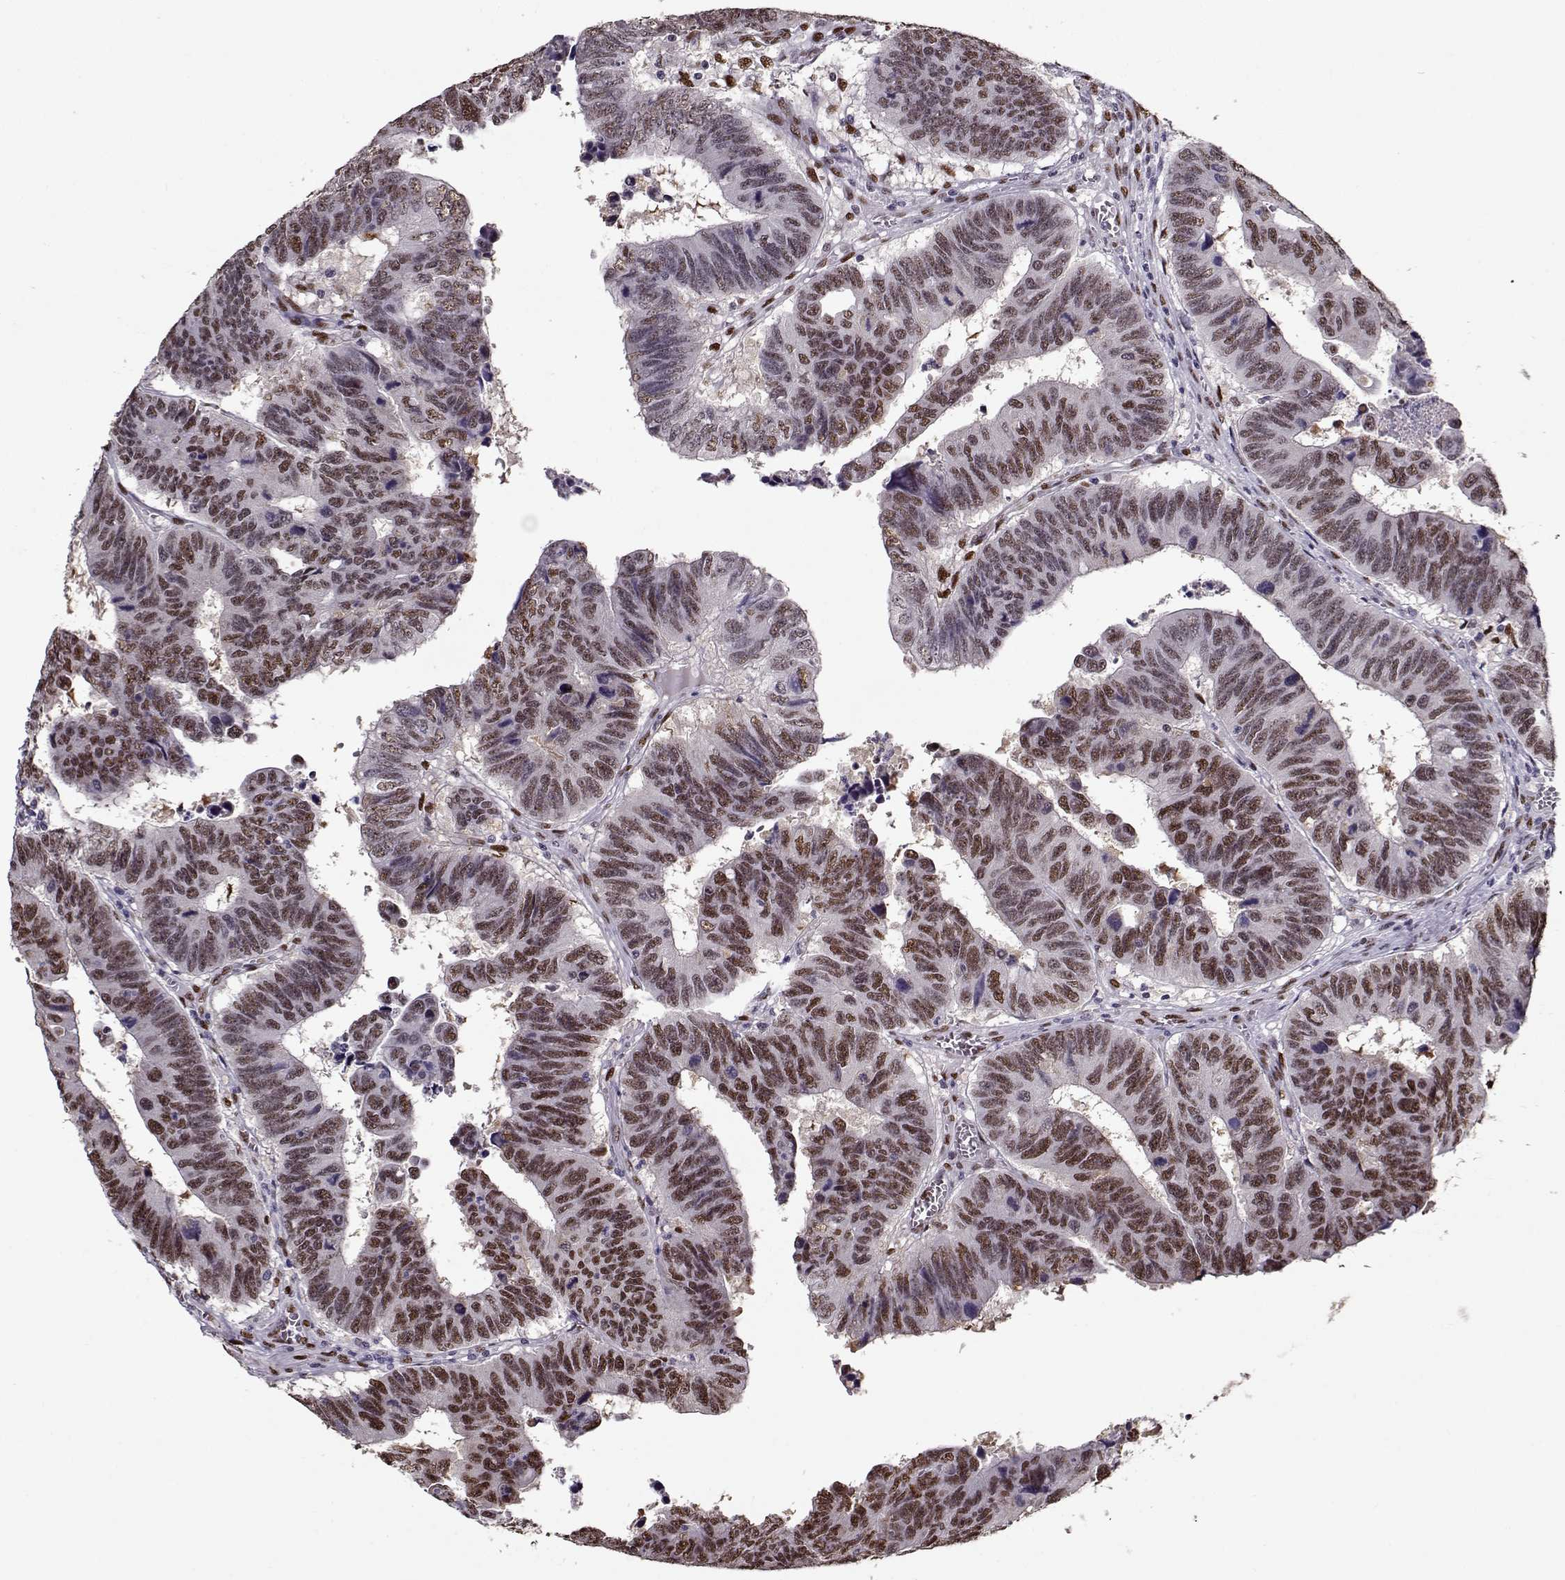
{"staining": {"intensity": "weak", "quantity": ">75%", "location": "nuclear"}, "tissue": "colorectal cancer", "cell_type": "Tumor cells", "image_type": "cancer", "snomed": [{"axis": "morphology", "description": "Adenocarcinoma, NOS"}, {"axis": "topography", "description": "Appendix"}, {"axis": "topography", "description": "Colon"}, {"axis": "topography", "description": "Cecum"}, {"axis": "topography", "description": "Colon asc"}], "caption": "A brown stain shows weak nuclear expression of a protein in adenocarcinoma (colorectal) tumor cells.", "gene": "PRMT8", "patient": {"sex": "female", "age": 85}}